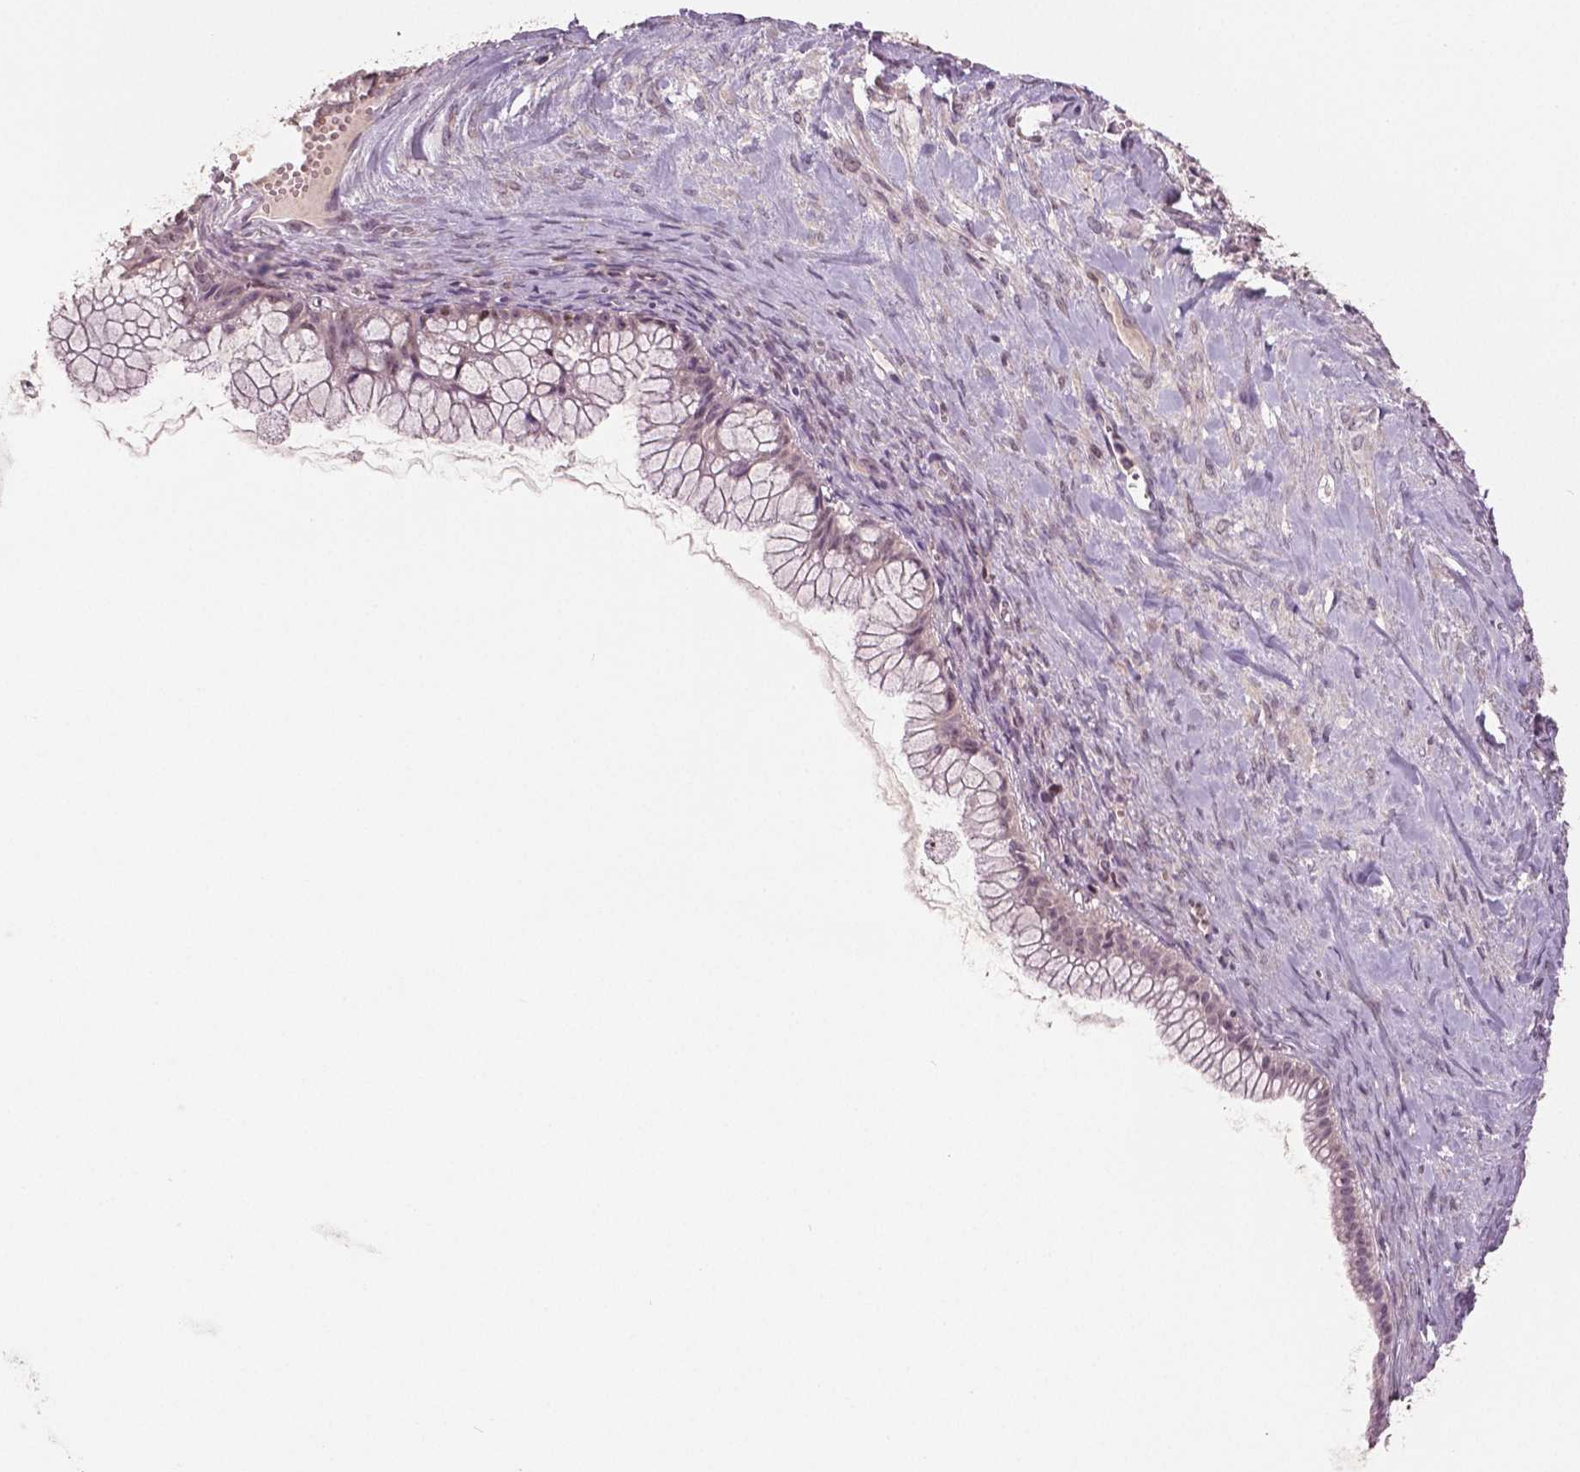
{"staining": {"intensity": "weak", "quantity": "<25%", "location": "nuclear"}, "tissue": "ovarian cancer", "cell_type": "Tumor cells", "image_type": "cancer", "snomed": [{"axis": "morphology", "description": "Cystadenocarcinoma, mucinous, NOS"}, {"axis": "topography", "description": "Ovary"}], "caption": "There is no significant staining in tumor cells of mucinous cystadenocarcinoma (ovarian).", "gene": "MKI67", "patient": {"sex": "female", "age": 41}}